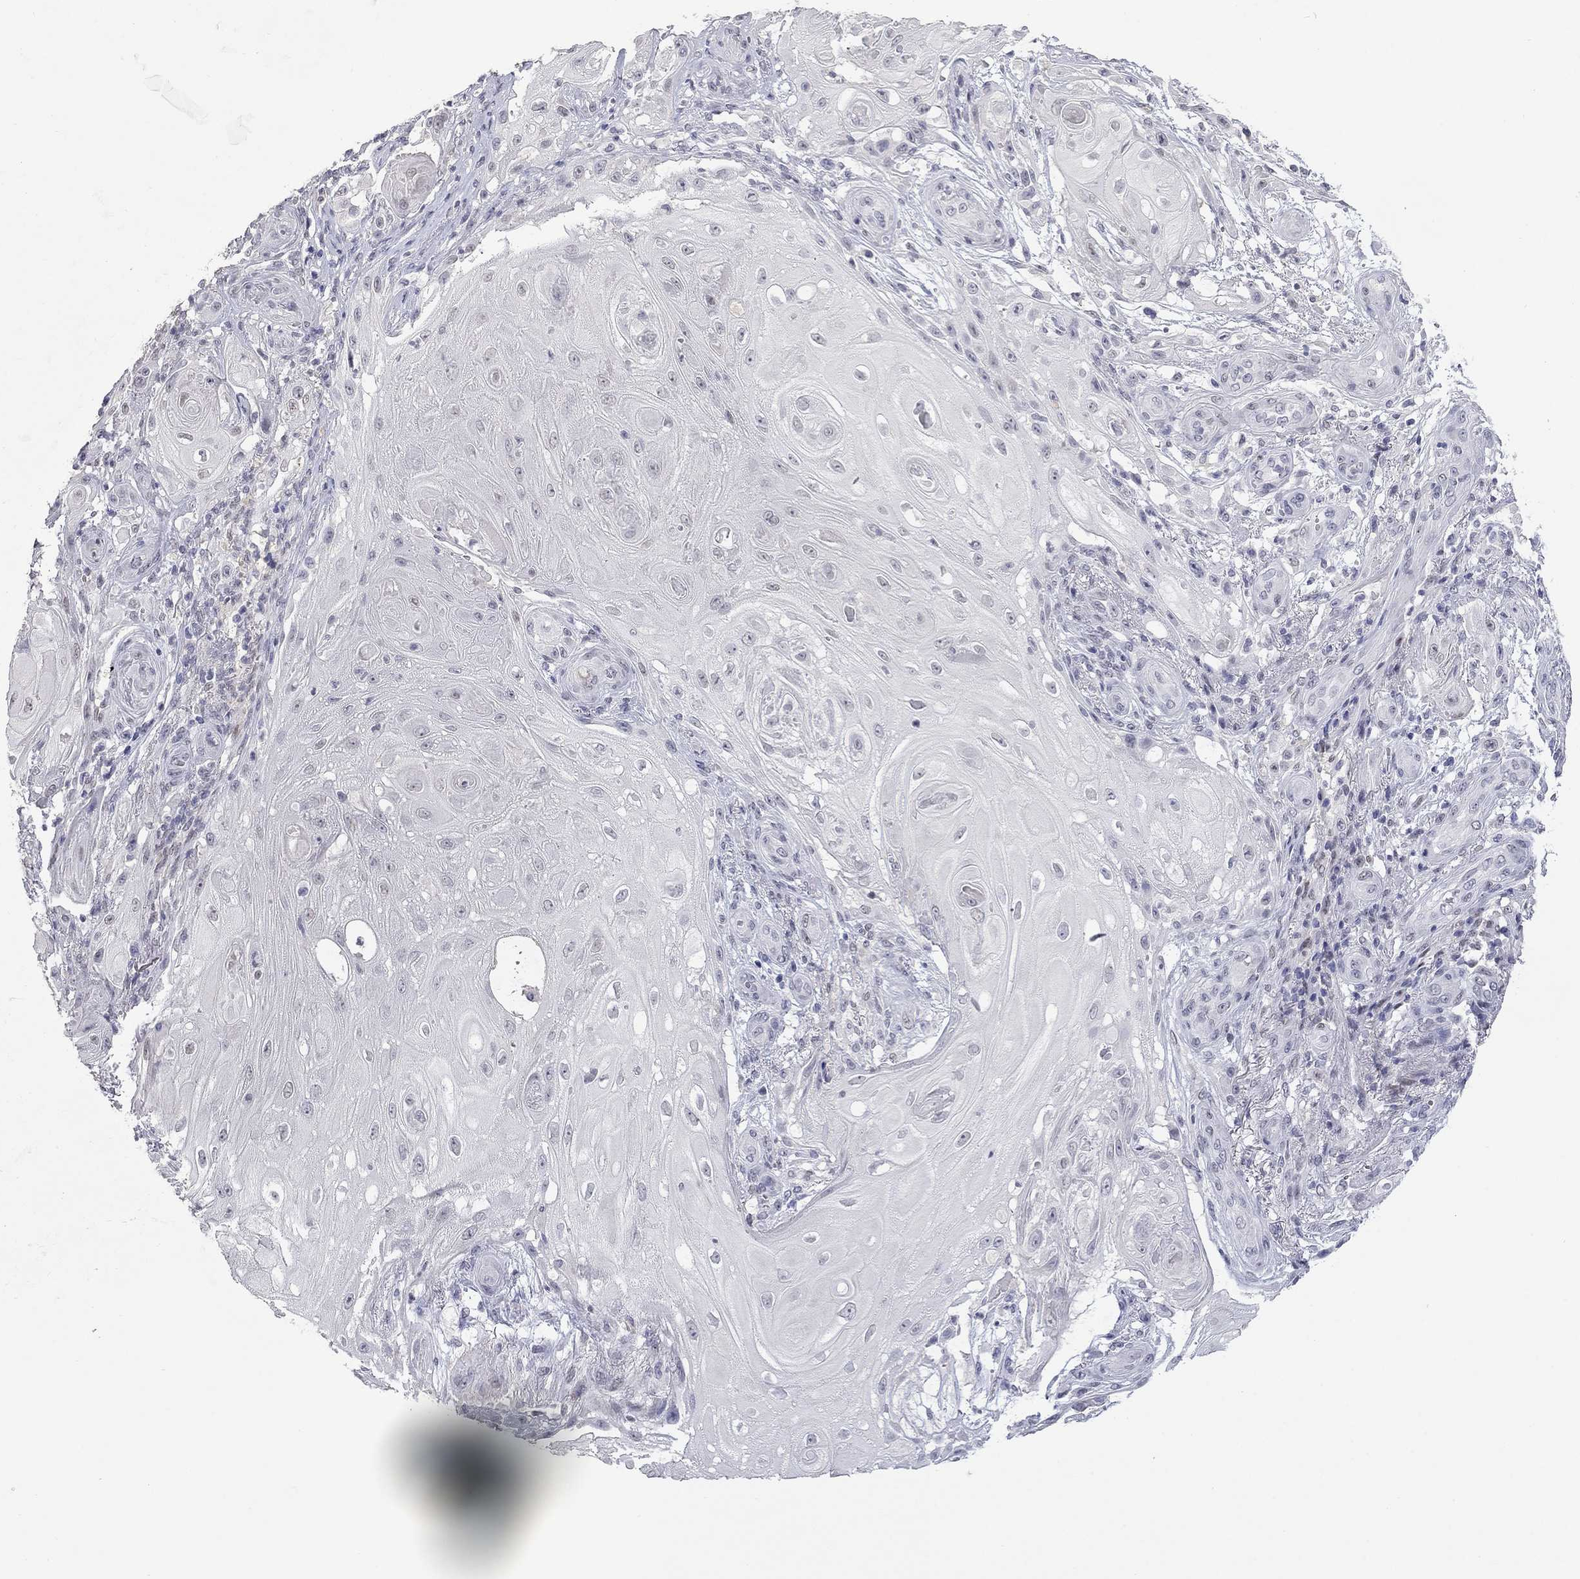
{"staining": {"intensity": "negative", "quantity": "none", "location": "none"}, "tissue": "skin cancer", "cell_type": "Tumor cells", "image_type": "cancer", "snomed": [{"axis": "morphology", "description": "Squamous cell carcinoma, NOS"}, {"axis": "topography", "description": "Skin"}], "caption": "IHC of skin squamous cell carcinoma reveals no positivity in tumor cells. (DAB immunohistochemistry (IHC) with hematoxylin counter stain).", "gene": "SLC51A", "patient": {"sex": "male", "age": 62}}